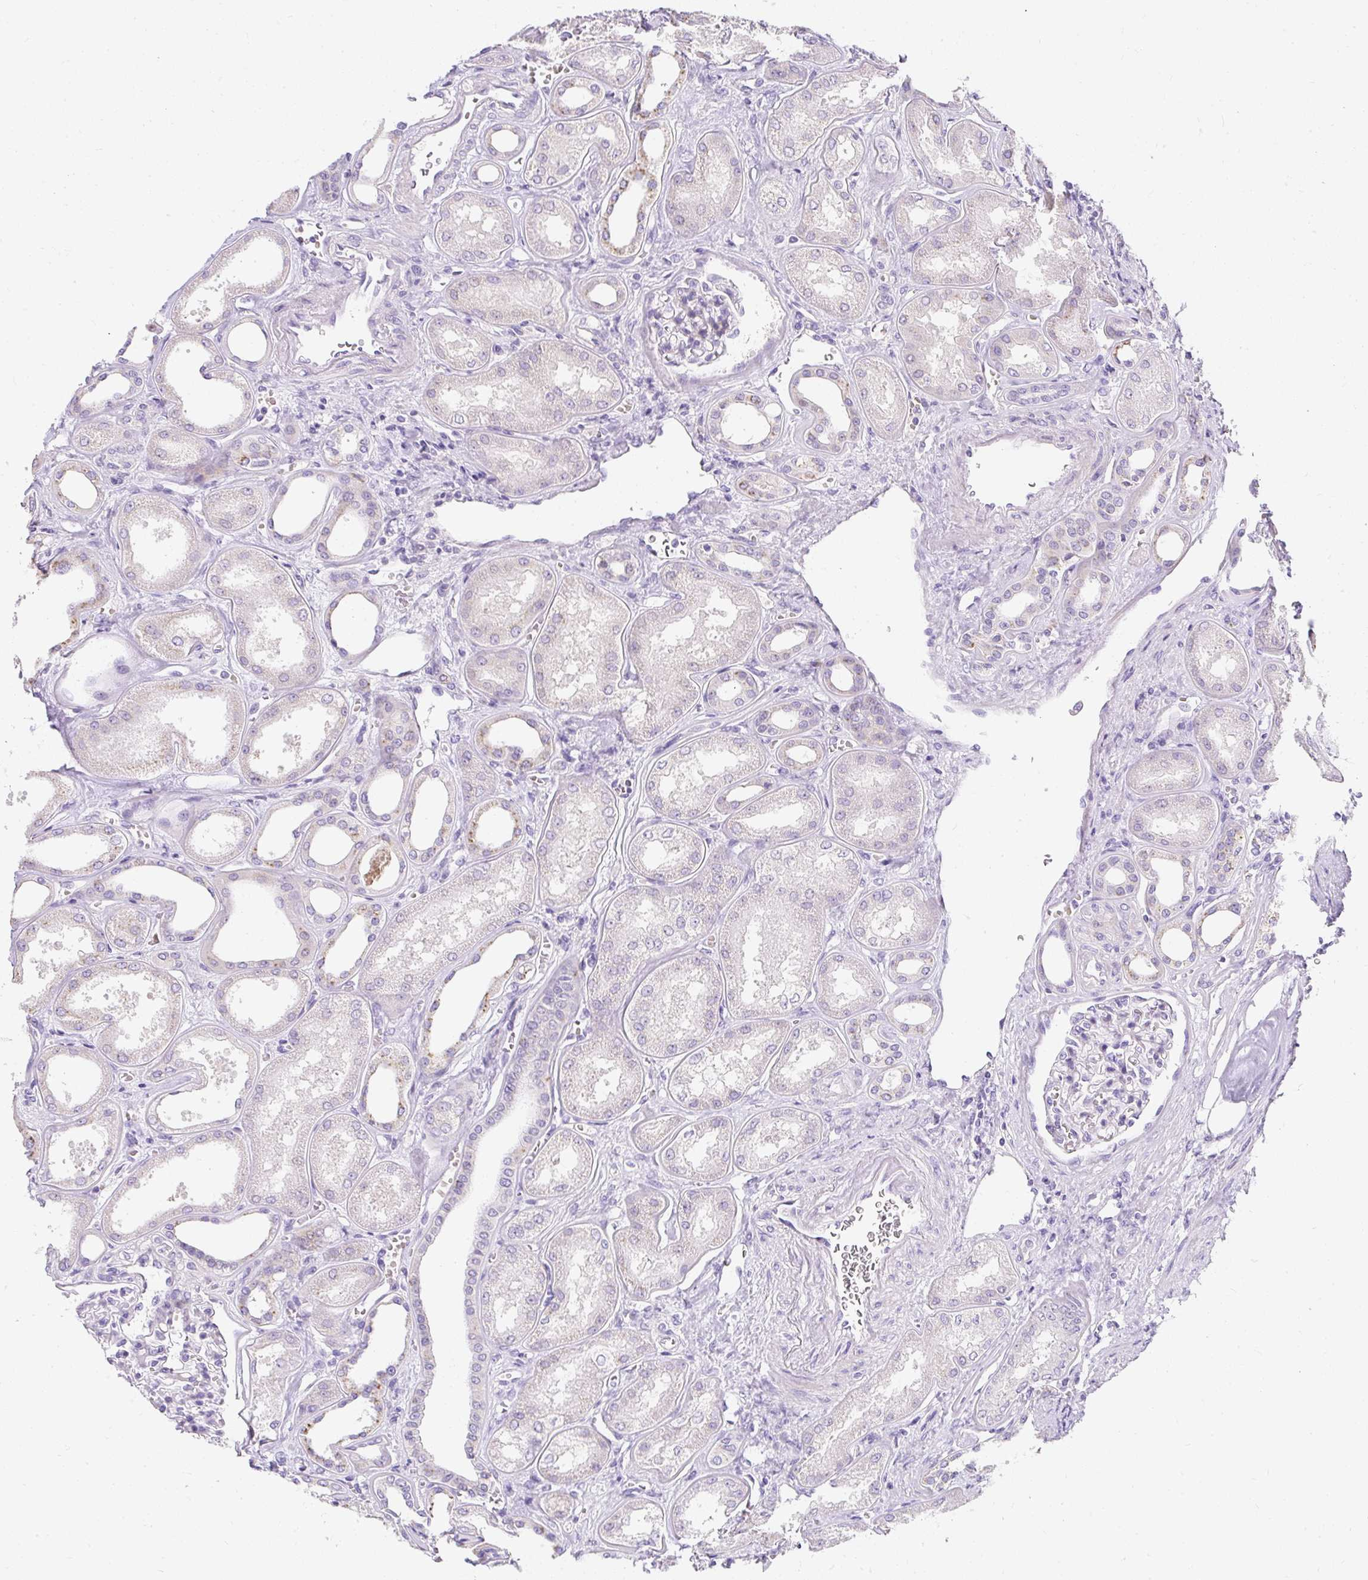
{"staining": {"intensity": "negative", "quantity": "none", "location": "none"}, "tissue": "kidney", "cell_type": "Cells in glomeruli", "image_type": "normal", "snomed": [{"axis": "morphology", "description": "Normal tissue, NOS"}, {"axis": "morphology", "description": "Adenocarcinoma, NOS"}, {"axis": "topography", "description": "Kidney"}], "caption": "IHC histopathology image of normal kidney stained for a protein (brown), which displays no expression in cells in glomeruli. Nuclei are stained in blue.", "gene": "DTX4", "patient": {"sex": "female", "age": 68}}